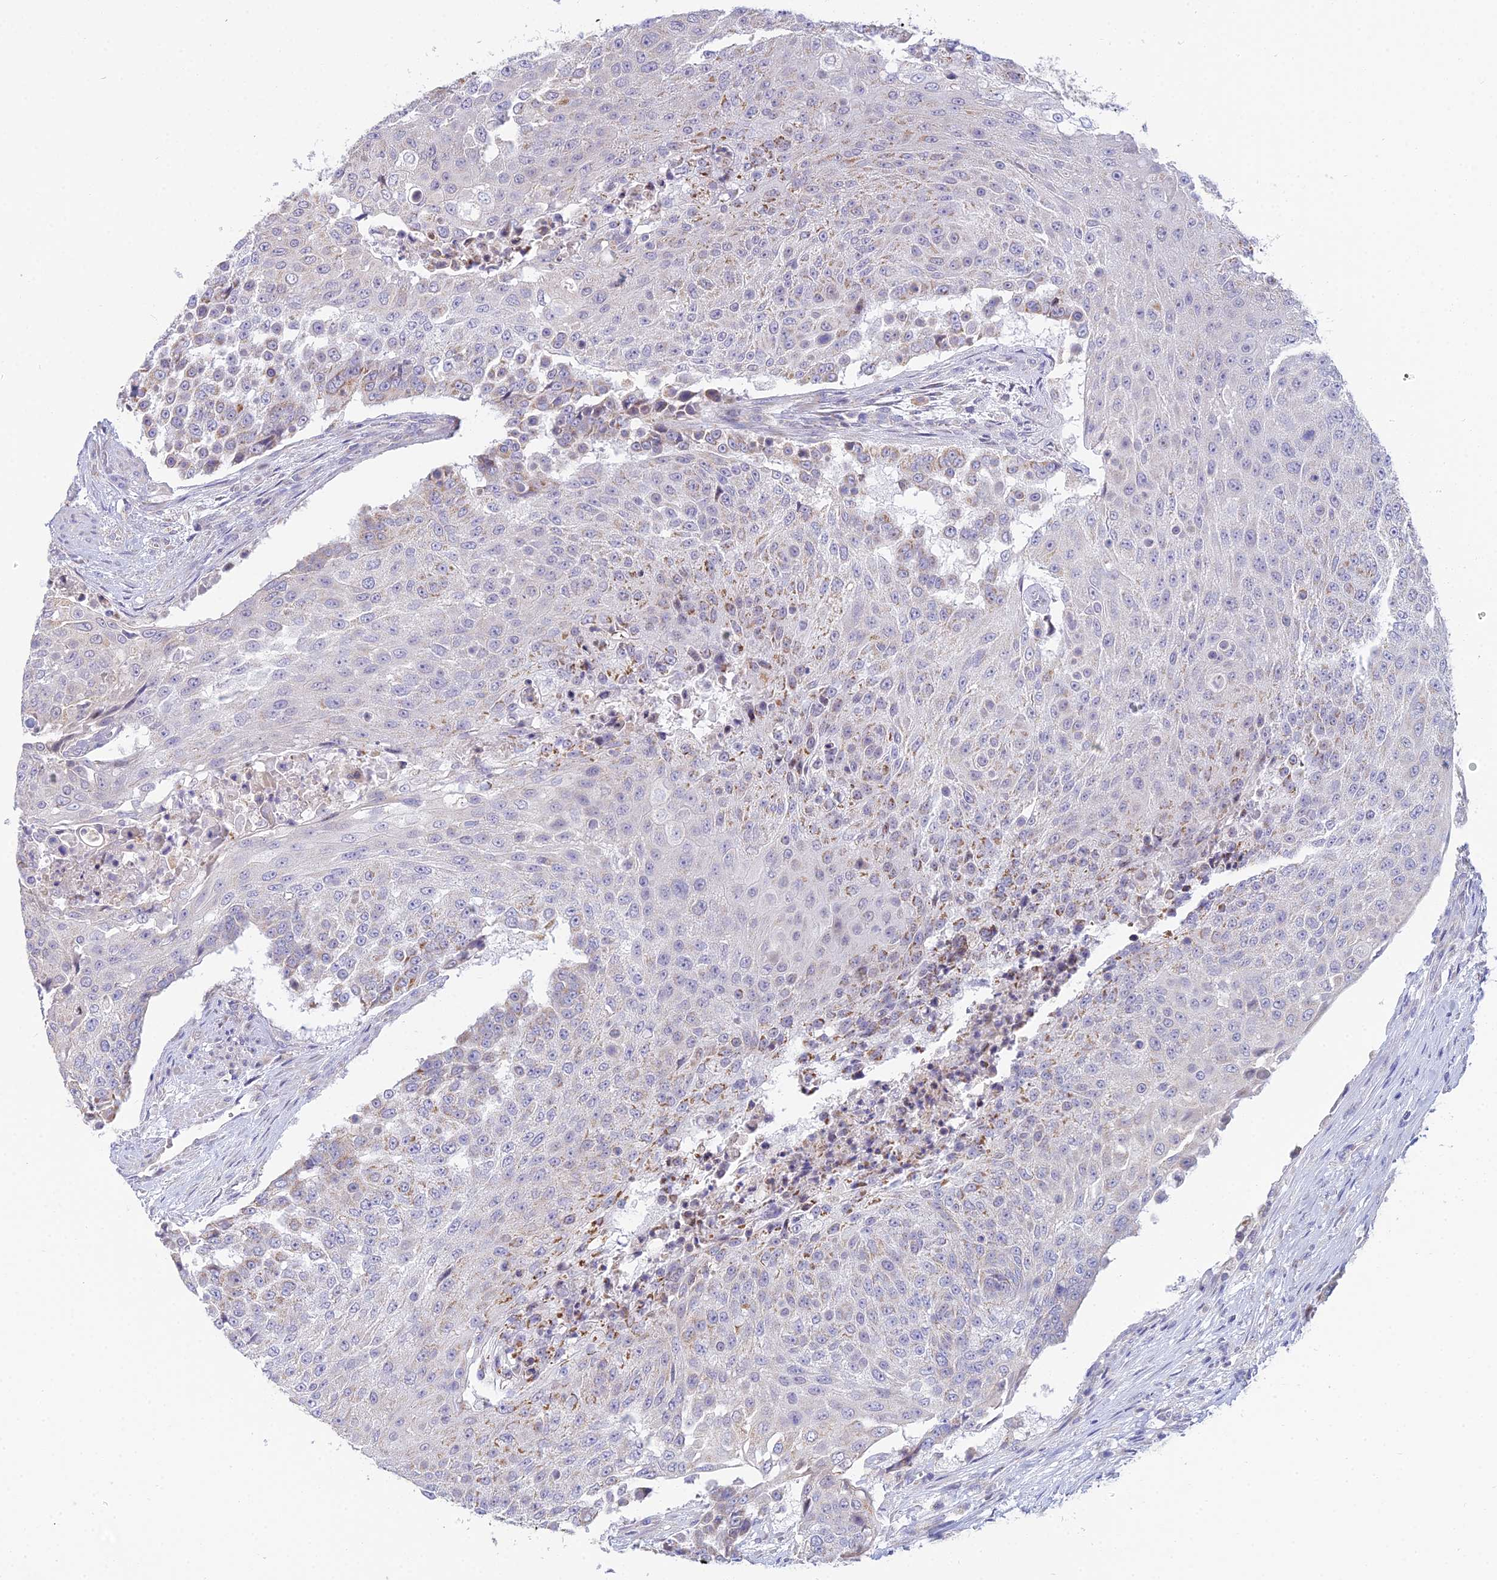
{"staining": {"intensity": "negative", "quantity": "none", "location": "none"}, "tissue": "urothelial cancer", "cell_type": "Tumor cells", "image_type": "cancer", "snomed": [{"axis": "morphology", "description": "Urothelial carcinoma, High grade"}, {"axis": "topography", "description": "Urinary bladder"}], "caption": "Tumor cells are negative for brown protein staining in urothelial cancer. (DAB (3,3'-diaminobenzidine) immunohistochemistry with hematoxylin counter stain).", "gene": "CFAP206", "patient": {"sex": "female", "age": 63}}